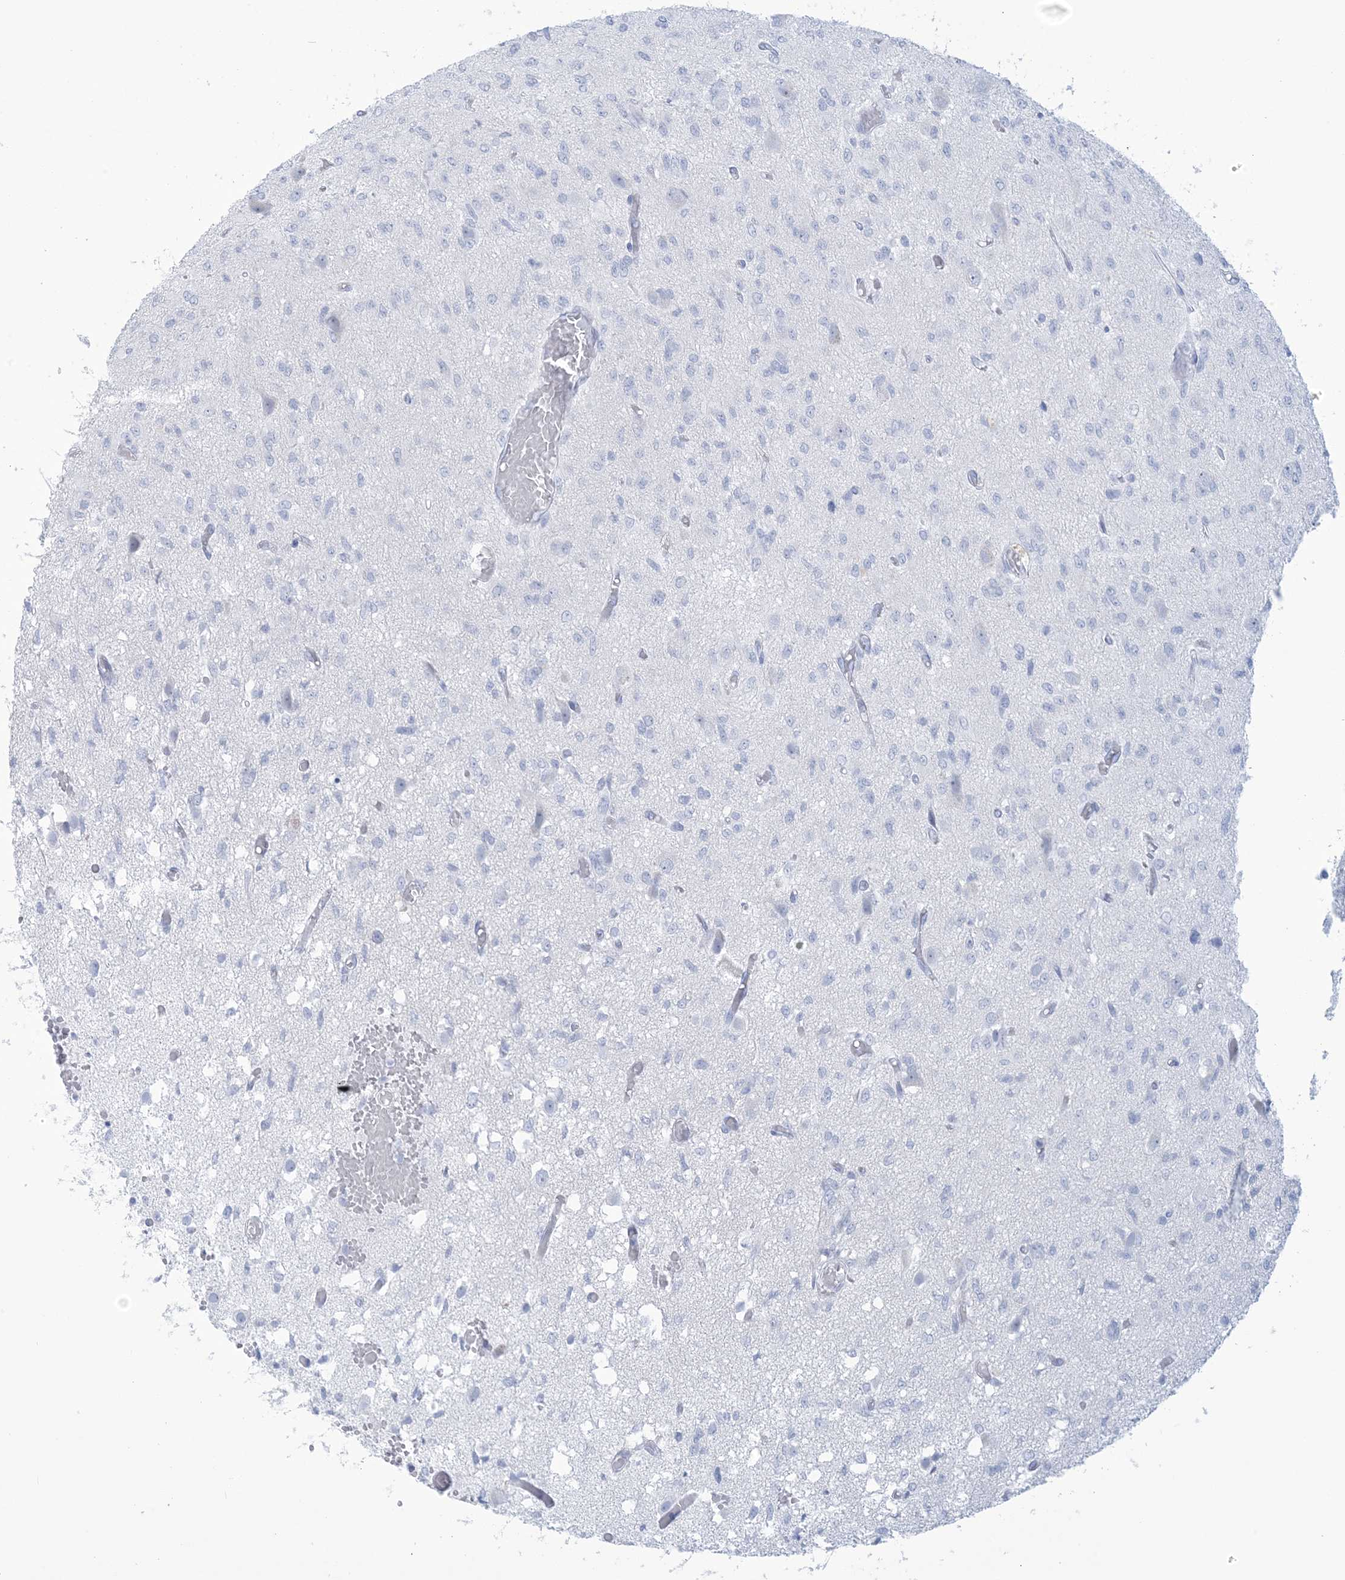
{"staining": {"intensity": "negative", "quantity": "none", "location": "none"}, "tissue": "glioma", "cell_type": "Tumor cells", "image_type": "cancer", "snomed": [{"axis": "morphology", "description": "Glioma, malignant, High grade"}, {"axis": "topography", "description": "Brain"}], "caption": "Tumor cells show no significant positivity in glioma. (Stains: DAB immunohistochemistry with hematoxylin counter stain, Microscopy: brightfield microscopy at high magnification).", "gene": "AGXT", "patient": {"sex": "female", "age": 59}}